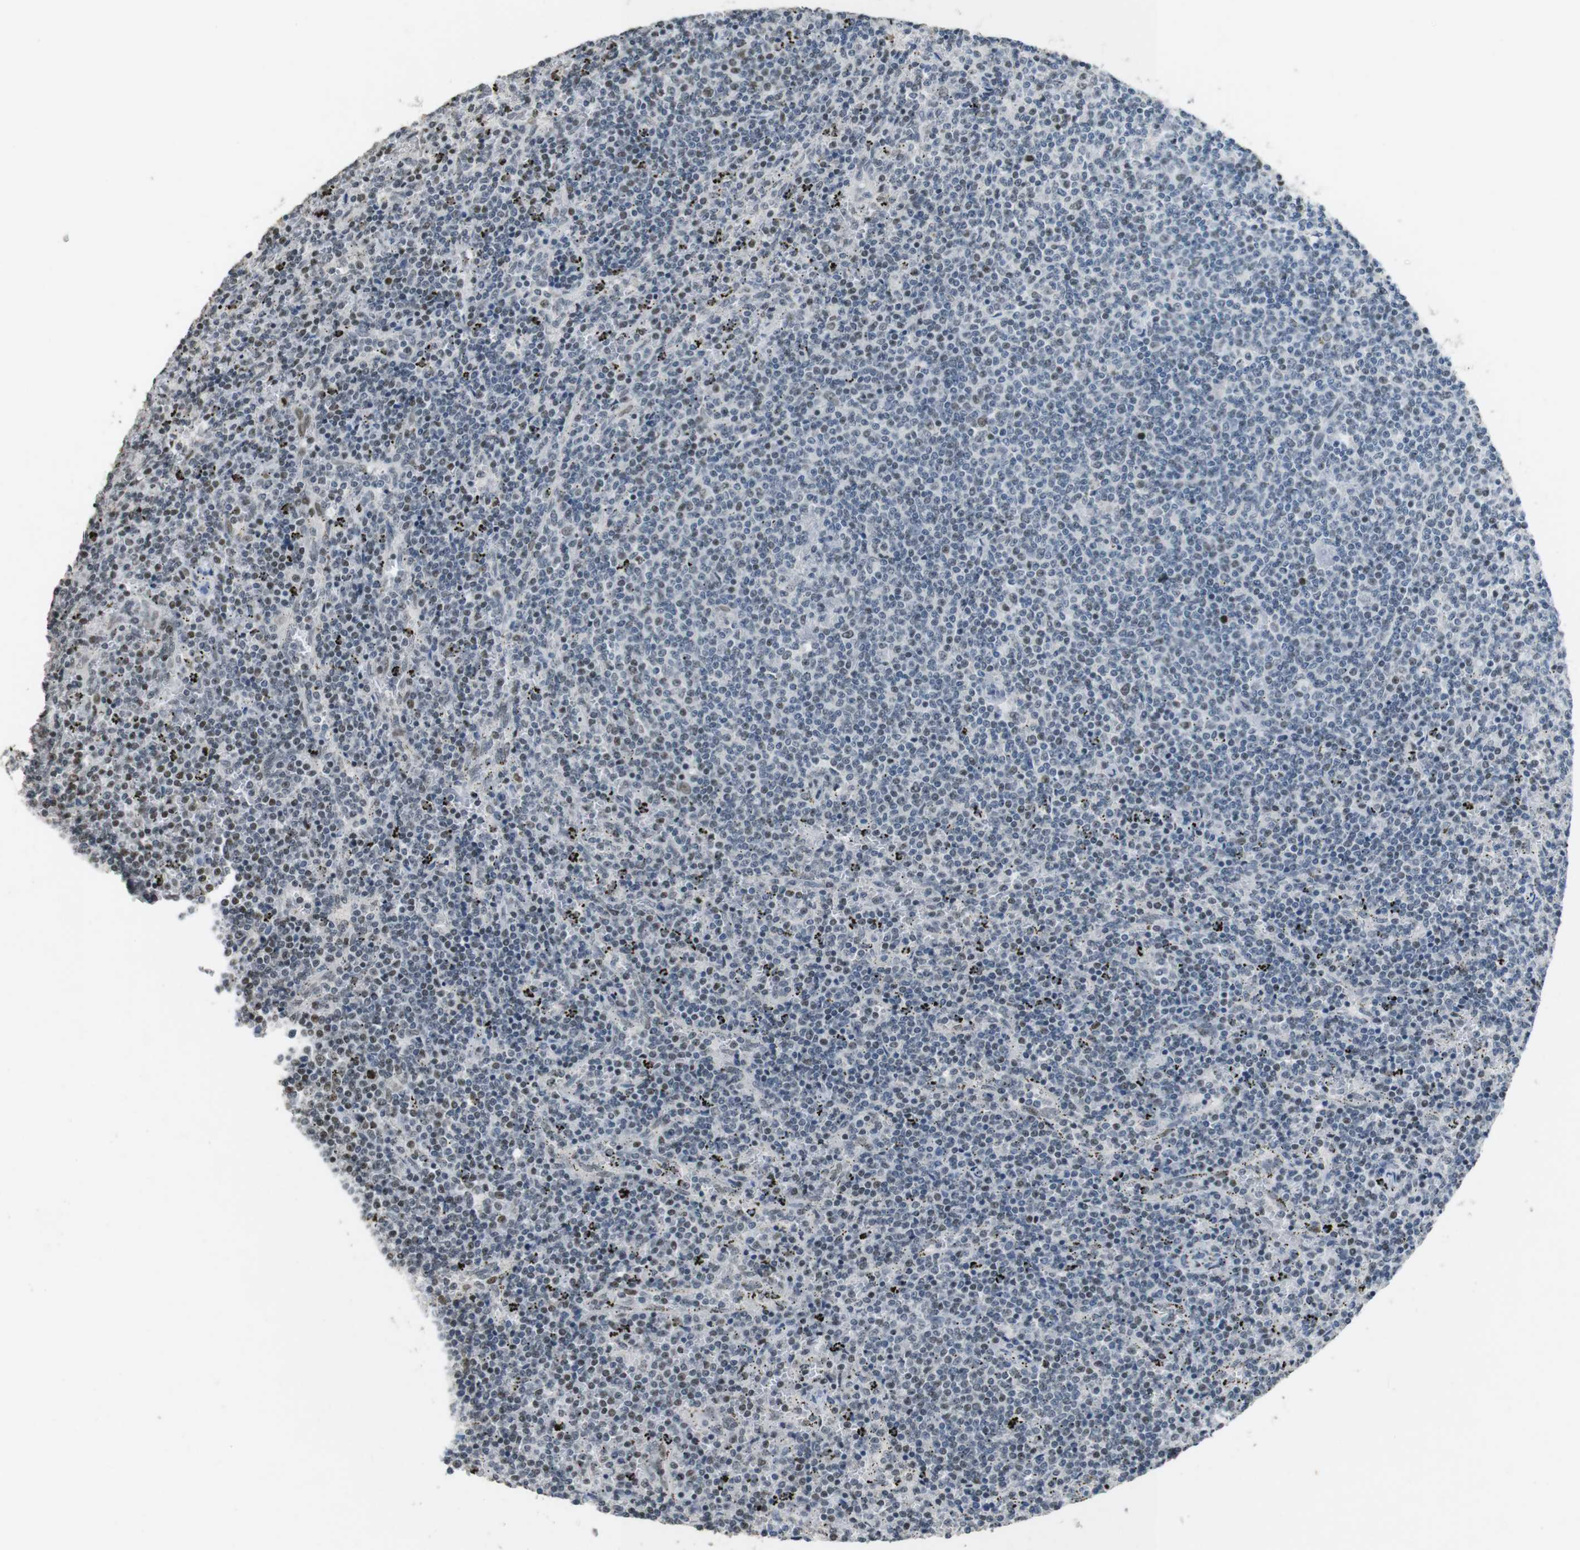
{"staining": {"intensity": "weak", "quantity": "<25%", "location": "nuclear"}, "tissue": "lymphoma", "cell_type": "Tumor cells", "image_type": "cancer", "snomed": [{"axis": "morphology", "description": "Malignant lymphoma, non-Hodgkin's type, Low grade"}, {"axis": "topography", "description": "Spleen"}], "caption": "Tumor cells show no significant positivity in lymphoma.", "gene": "CSNK2B", "patient": {"sex": "female", "age": 50}}